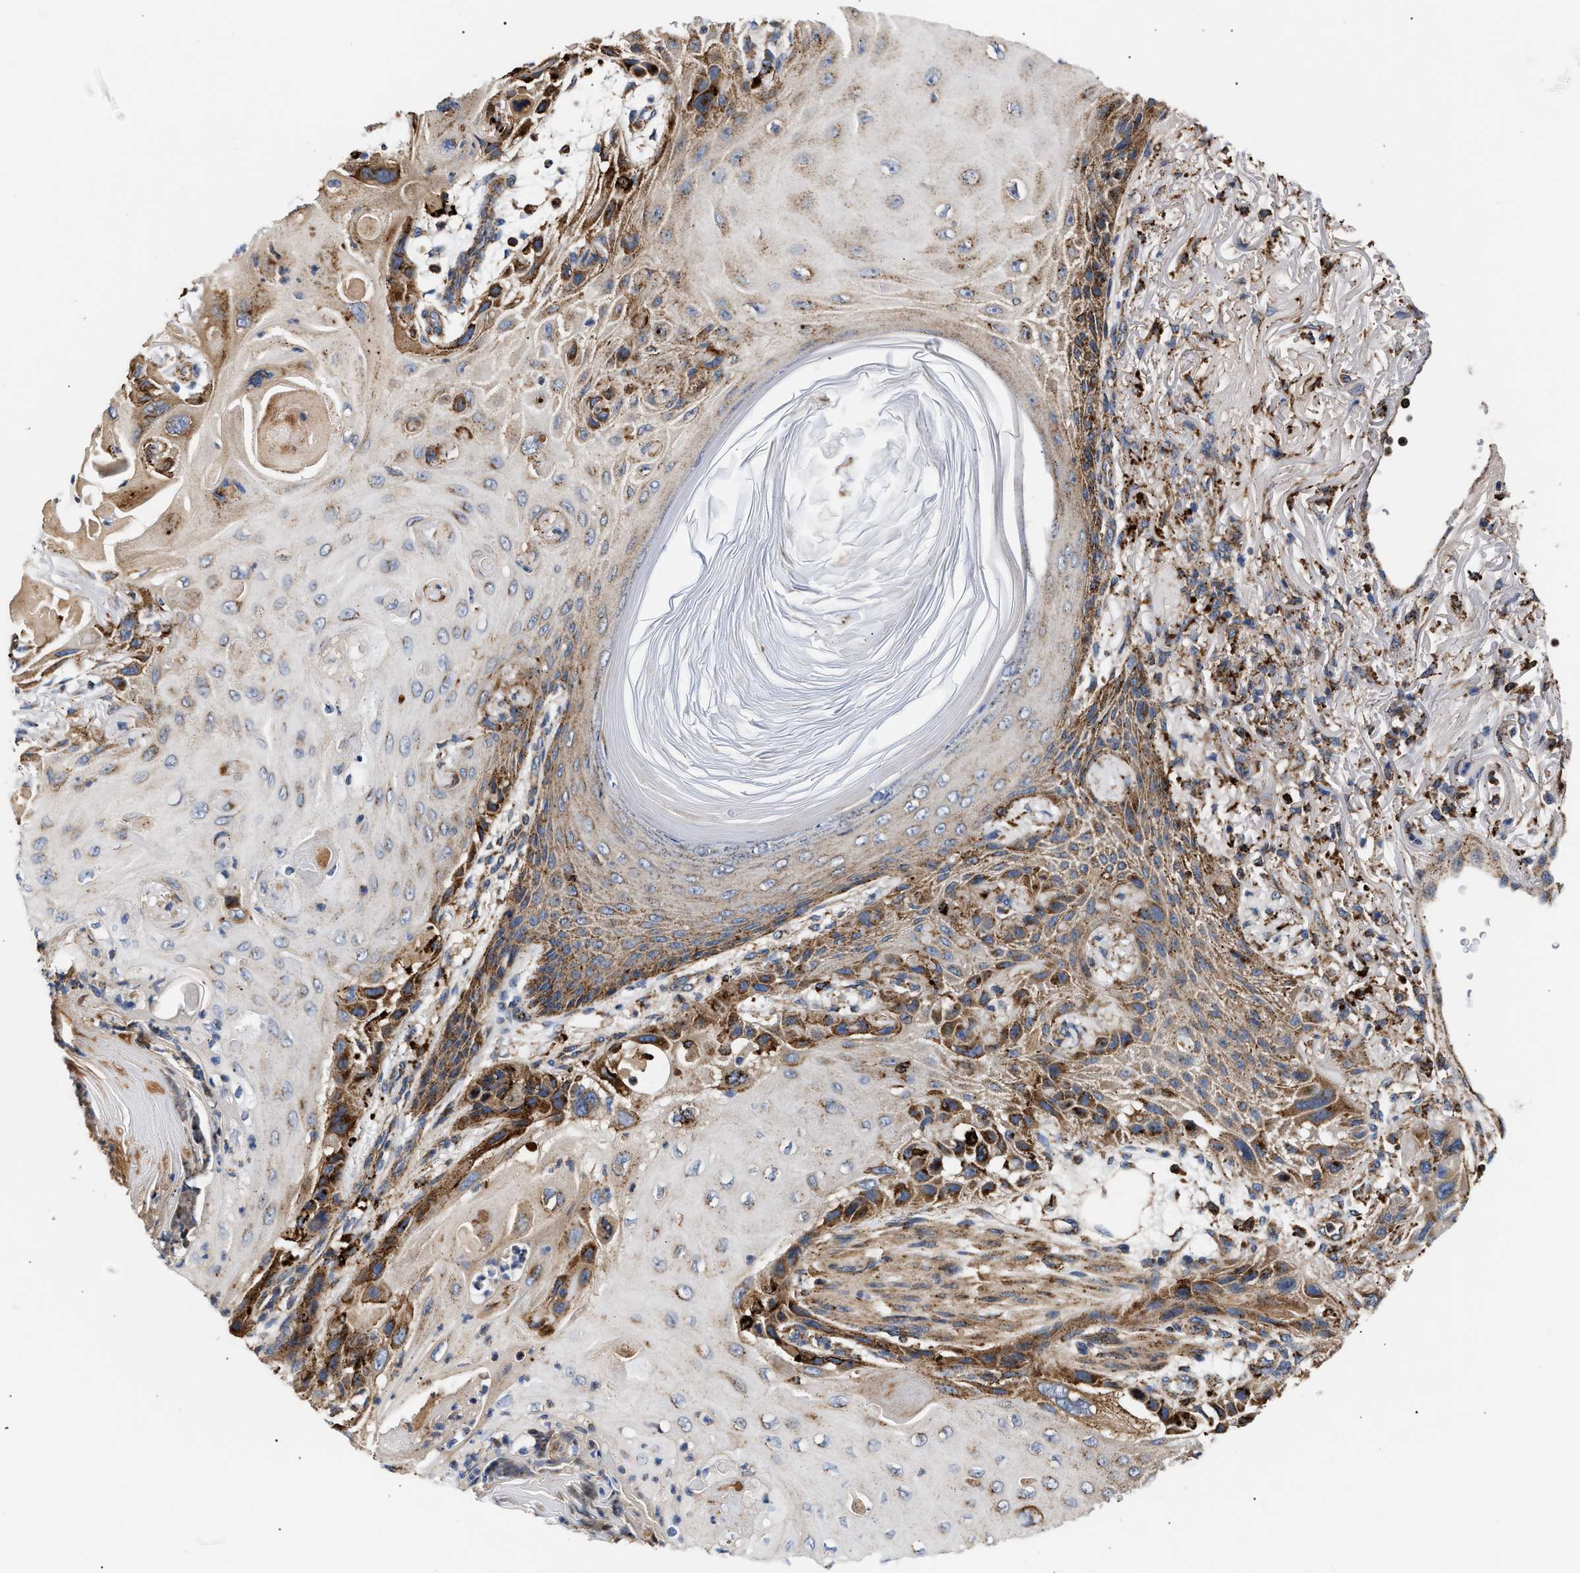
{"staining": {"intensity": "strong", "quantity": "25%-75%", "location": "cytoplasmic/membranous"}, "tissue": "skin cancer", "cell_type": "Tumor cells", "image_type": "cancer", "snomed": [{"axis": "morphology", "description": "Squamous cell carcinoma, NOS"}, {"axis": "topography", "description": "Skin"}], "caption": "A brown stain highlights strong cytoplasmic/membranous staining of a protein in skin cancer tumor cells. (DAB (3,3'-diaminobenzidine) = brown stain, brightfield microscopy at high magnification).", "gene": "CCDC146", "patient": {"sex": "female", "age": 77}}